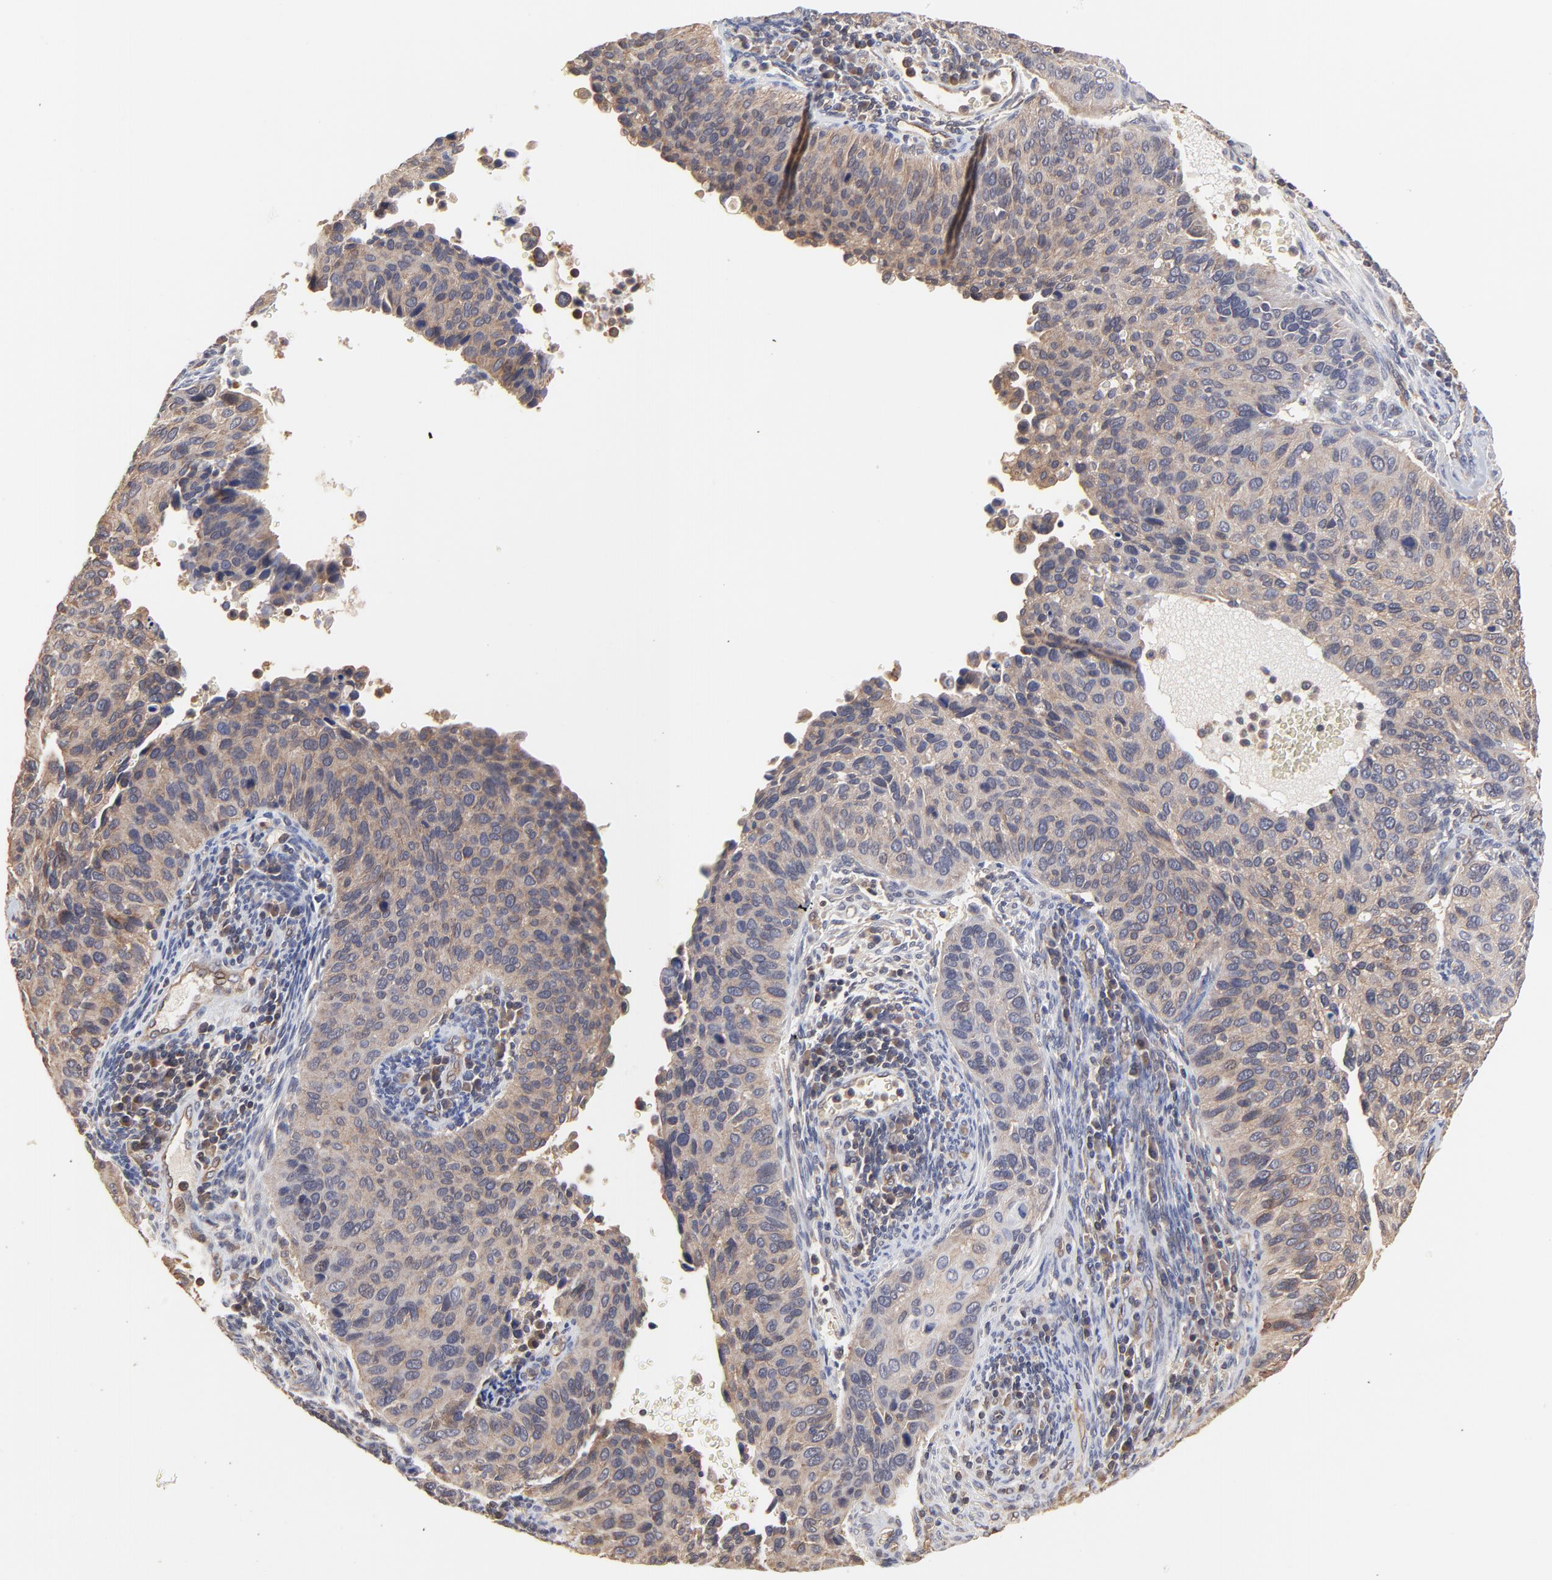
{"staining": {"intensity": "moderate", "quantity": ">75%", "location": "cytoplasmic/membranous"}, "tissue": "cervical cancer", "cell_type": "Tumor cells", "image_type": "cancer", "snomed": [{"axis": "morphology", "description": "Adenocarcinoma, NOS"}, {"axis": "topography", "description": "Cervix"}], "caption": "Approximately >75% of tumor cells in adenocarcinoma (cervical) display moderate cytoplasmic/membranous protein staining as visualized by brown immunohistochemical staining.", "gene": "ARMT1", "patient": {"sex": "female", "age": 29}}